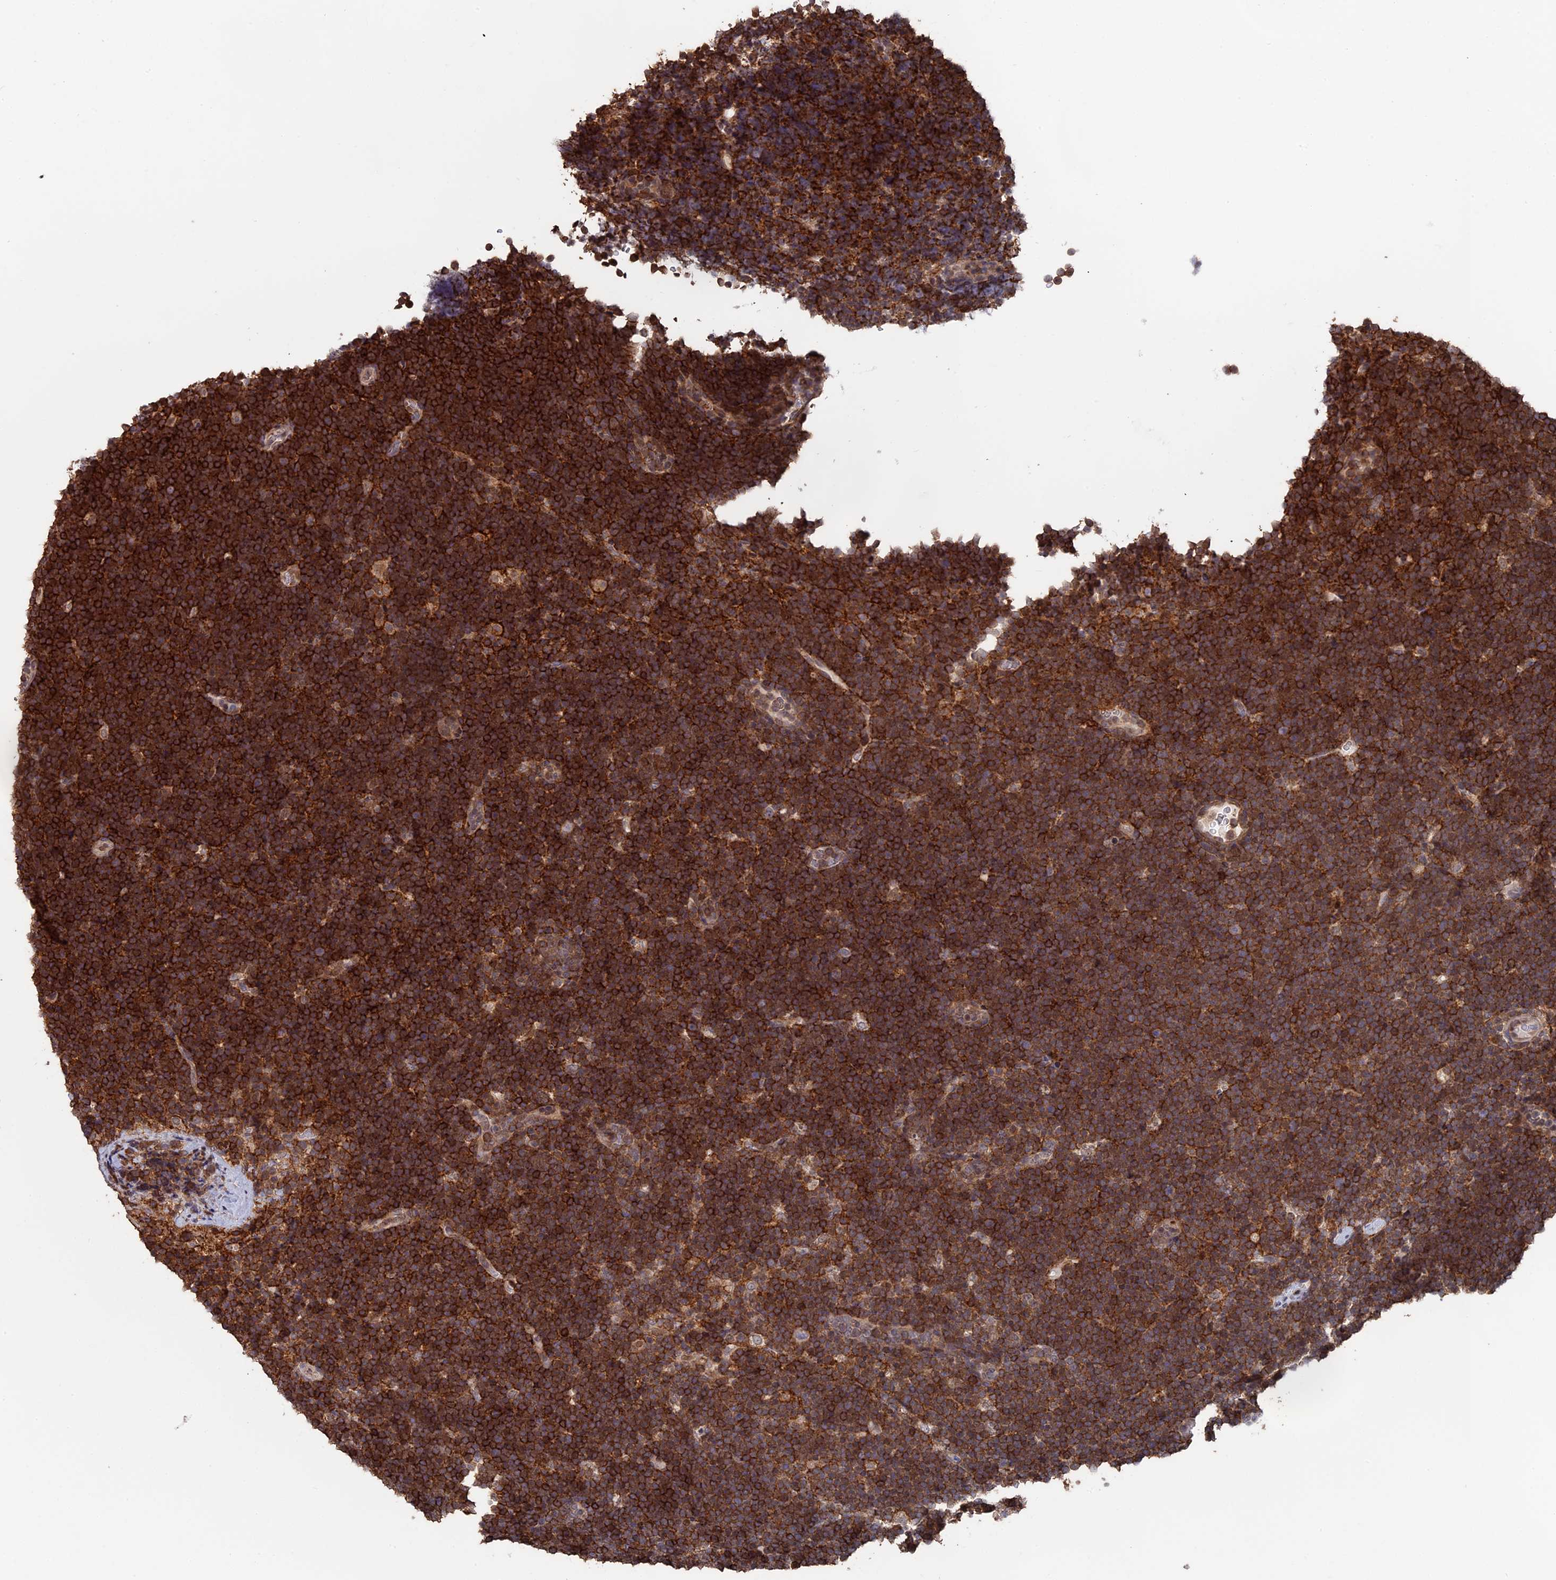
{"staining": {"intensity": "strong", "quantity": ">75%", "location": "cytoplasmic/membranous"}, "tissue": "lymphoma", "cell_type": "Tumor cells", "image_type": "cancer", "snomed": [{"axis": "morphology", "description": "Malignant lymphoma, non-Hodgkin's type, High grade"}, {"axis": "topography", "description": "Lymph node"}], "caption": "A micrograph of human lymphoma stained for a protein demonstrates strong cytoplasmic/membranous brown staining in tumor cells. The protein is stained brown, and the nuclei are stained in blue (DAB IHC with brightfield microscopy, high magnification).", "gene": "MYBL2", "patient": {"sex": "male", "age": 13}}